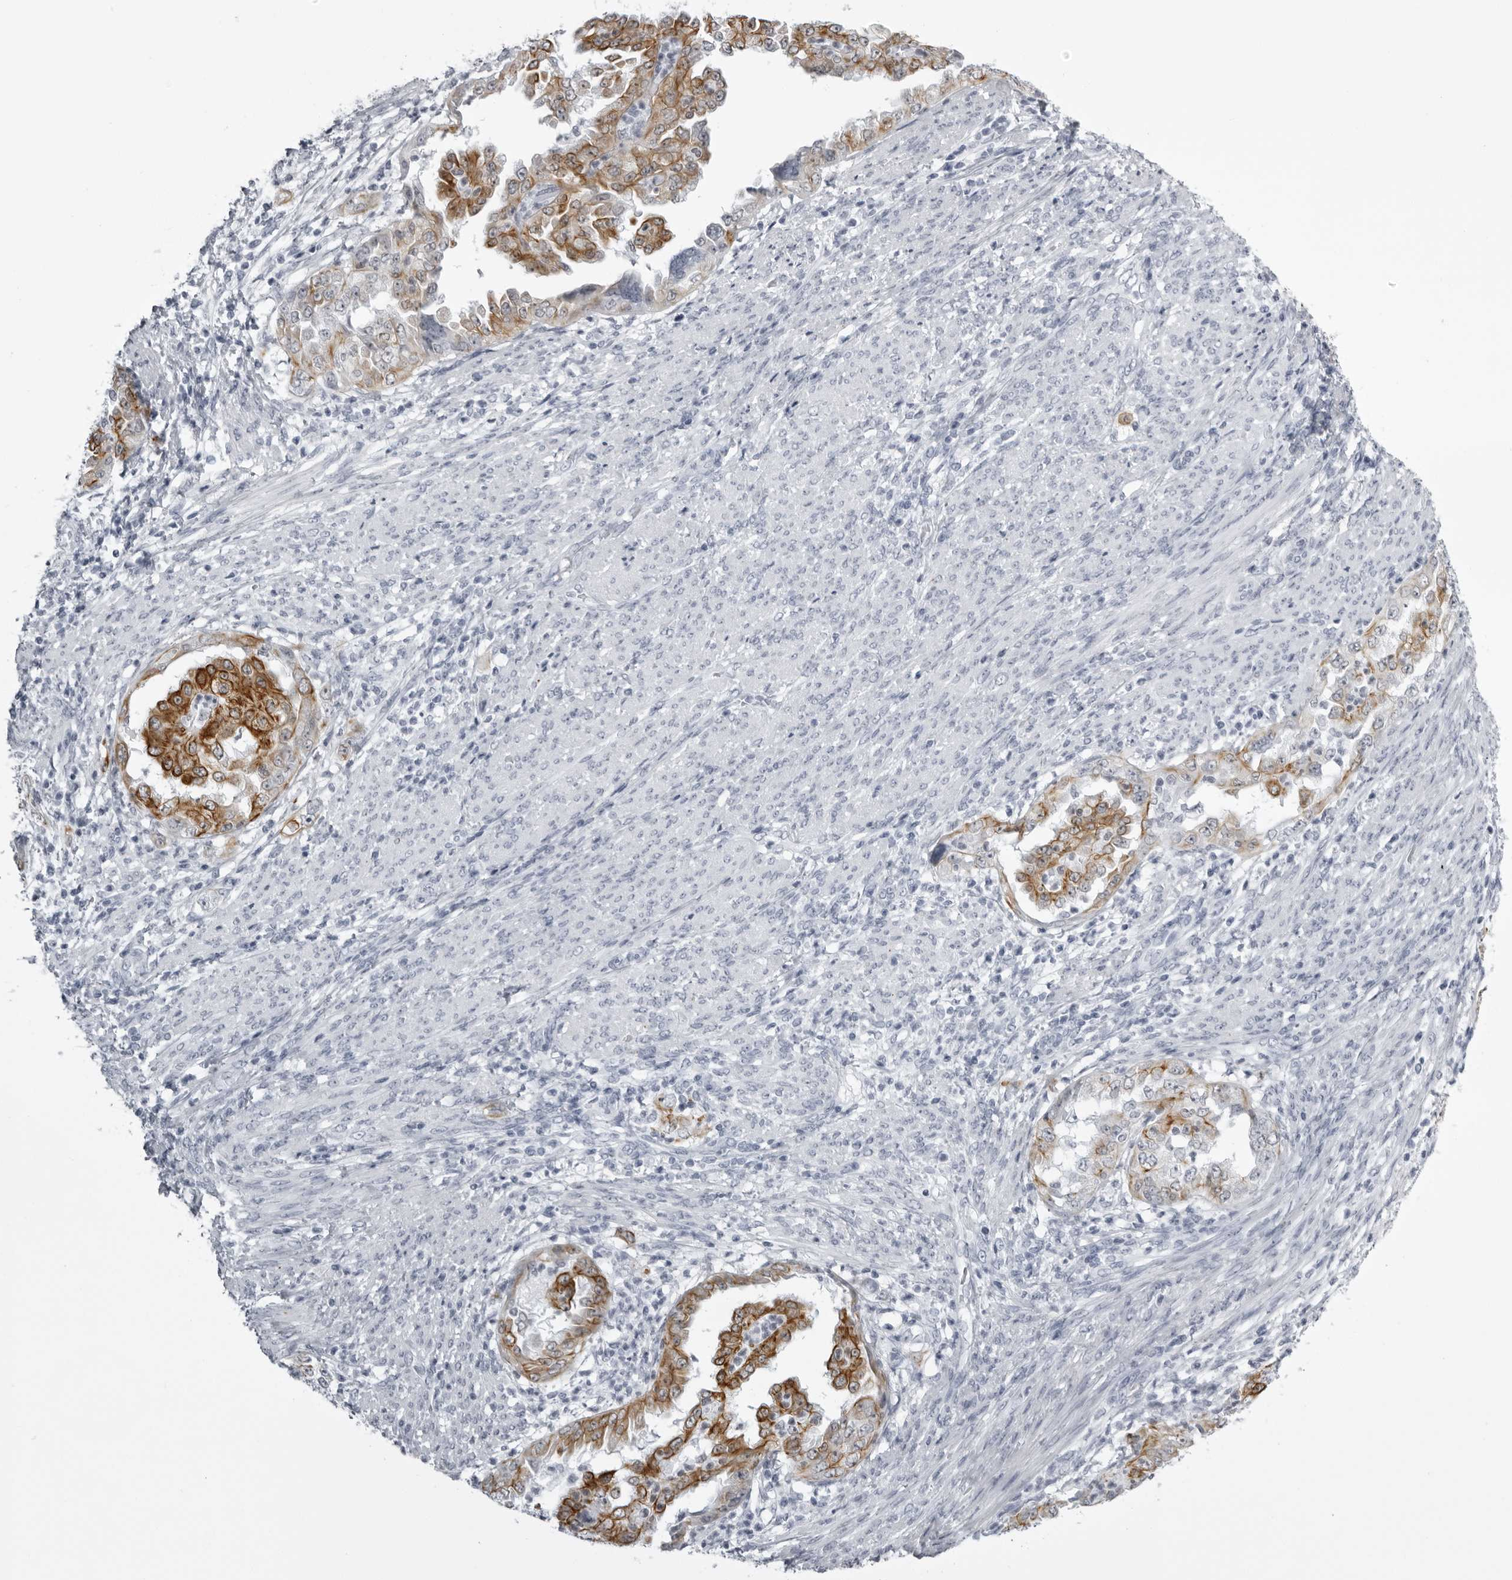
{"staining": {"intensity": "strong", "quantity": ">75%", "location": "cytoplasmic/membranous"}, "tissue": "endometrial cancer", "cell_type": "Tumor cells", "image_type": "cancer", "snomed": [{"axis": "morphology", "description": "Adenocarcinoma, NOS"}, {"axis": "topography", "description": "Endometrium"}], "caption": "Immunohistochemical staining of human endometrial cancer (adenocarcinoma) shows high levels of strong cytoplasmic/membranous protein expression in approximately >75% of tumor cells.", "gene": "UROD", "patient": {"sex": "female", "age": 85}}